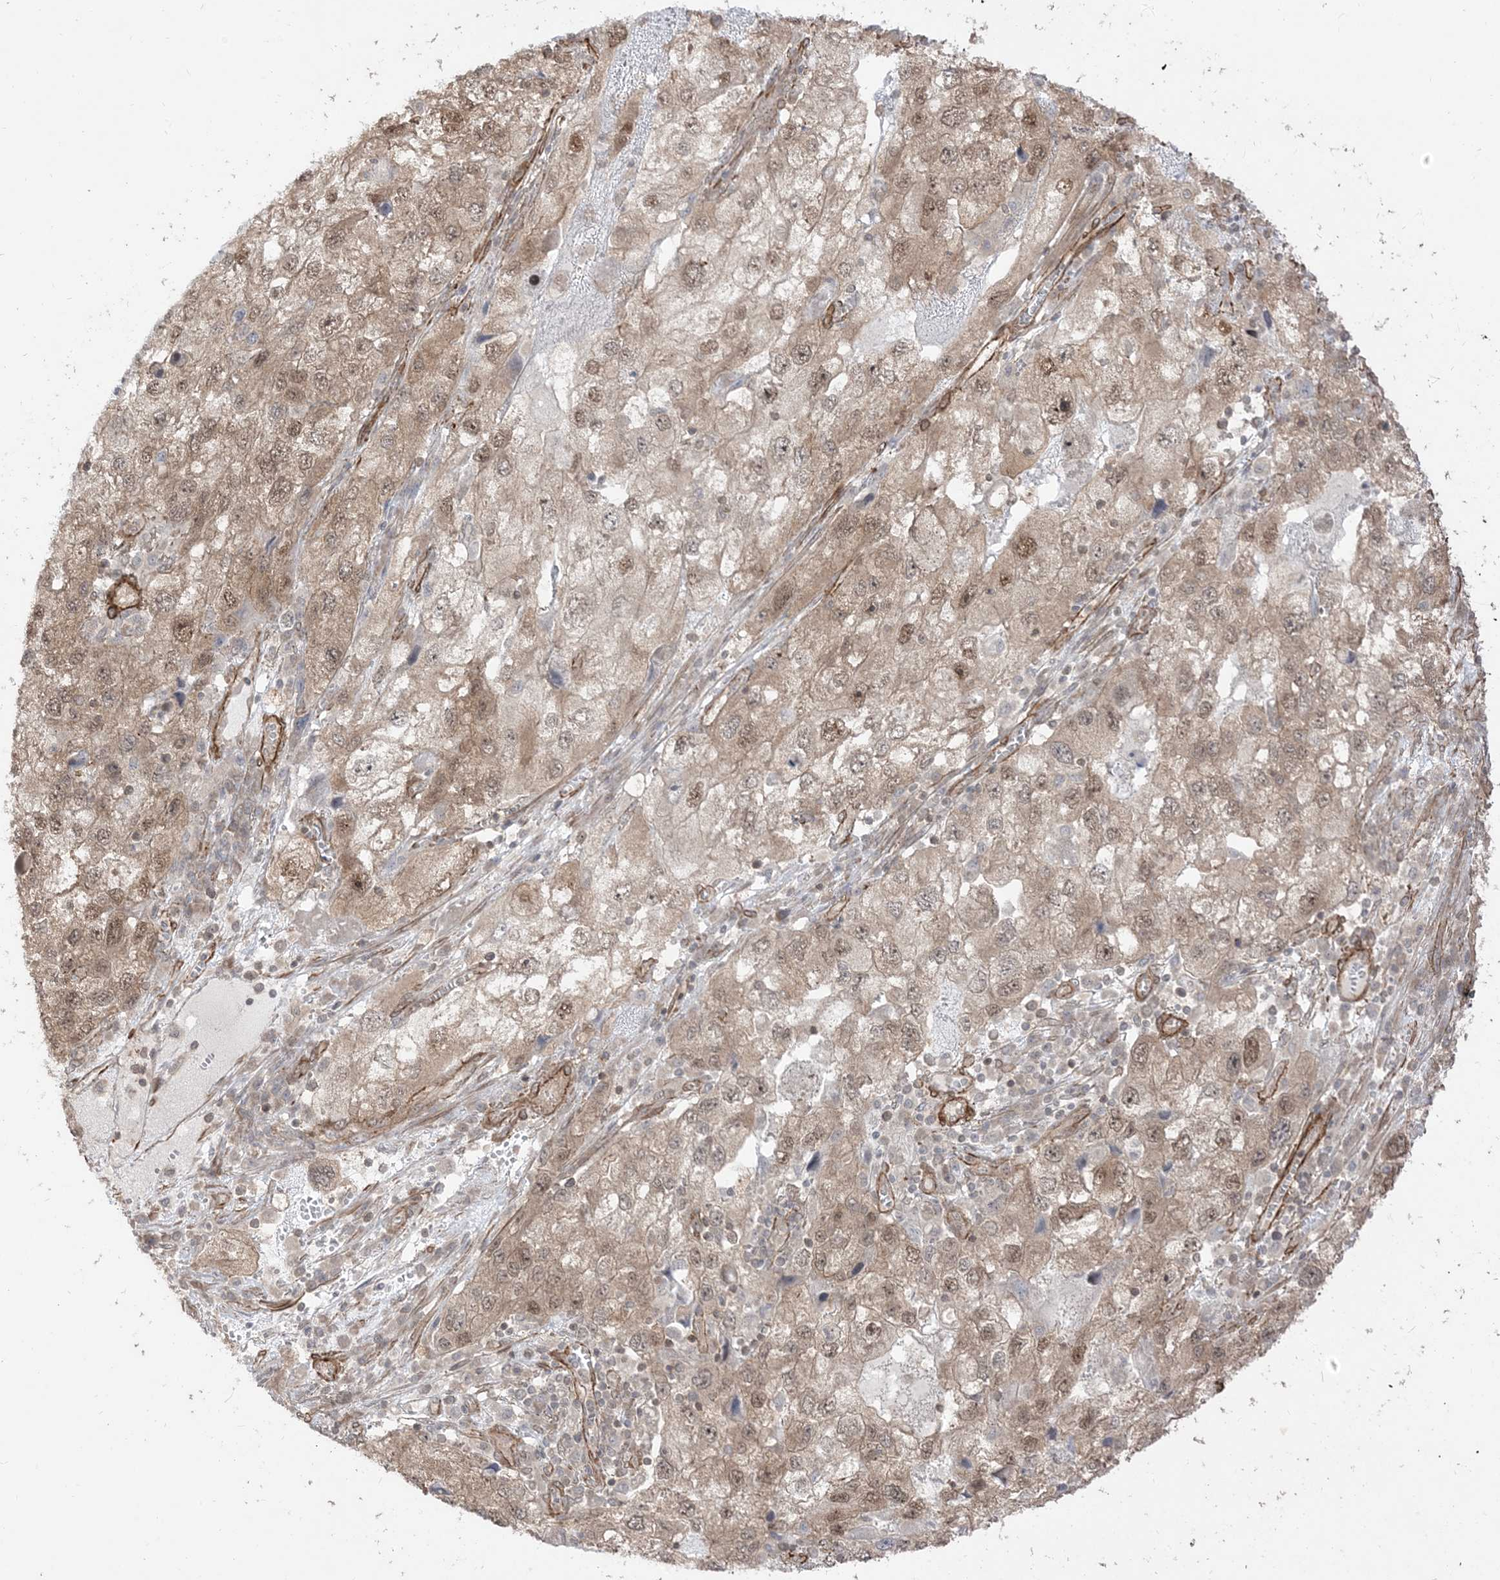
{"staining": {"intensity": "moderate", "quantity": ">75%", "location": "cytoplasmic/membranous,nuclear"}, "tissue": "endometrial cancer", "cell_type": "Tumor cells", "image_type": "cancer", "snomed": [{"axis": "morphology", "description": "Adenocarcinoma, NOS"}, {"axis": "topography", "description": "Endometrium"}], "caption": "Endometrial cancer was stained to show a protein in brown. There is medium levels of moderate cytoplasmic/membranous and nuclear positivity in about >75% of tumor cells. (IHC, brightfield microscopy, high magnification).", "gene": "TBCC", "patient": {"sex": "female", "age": 49}}